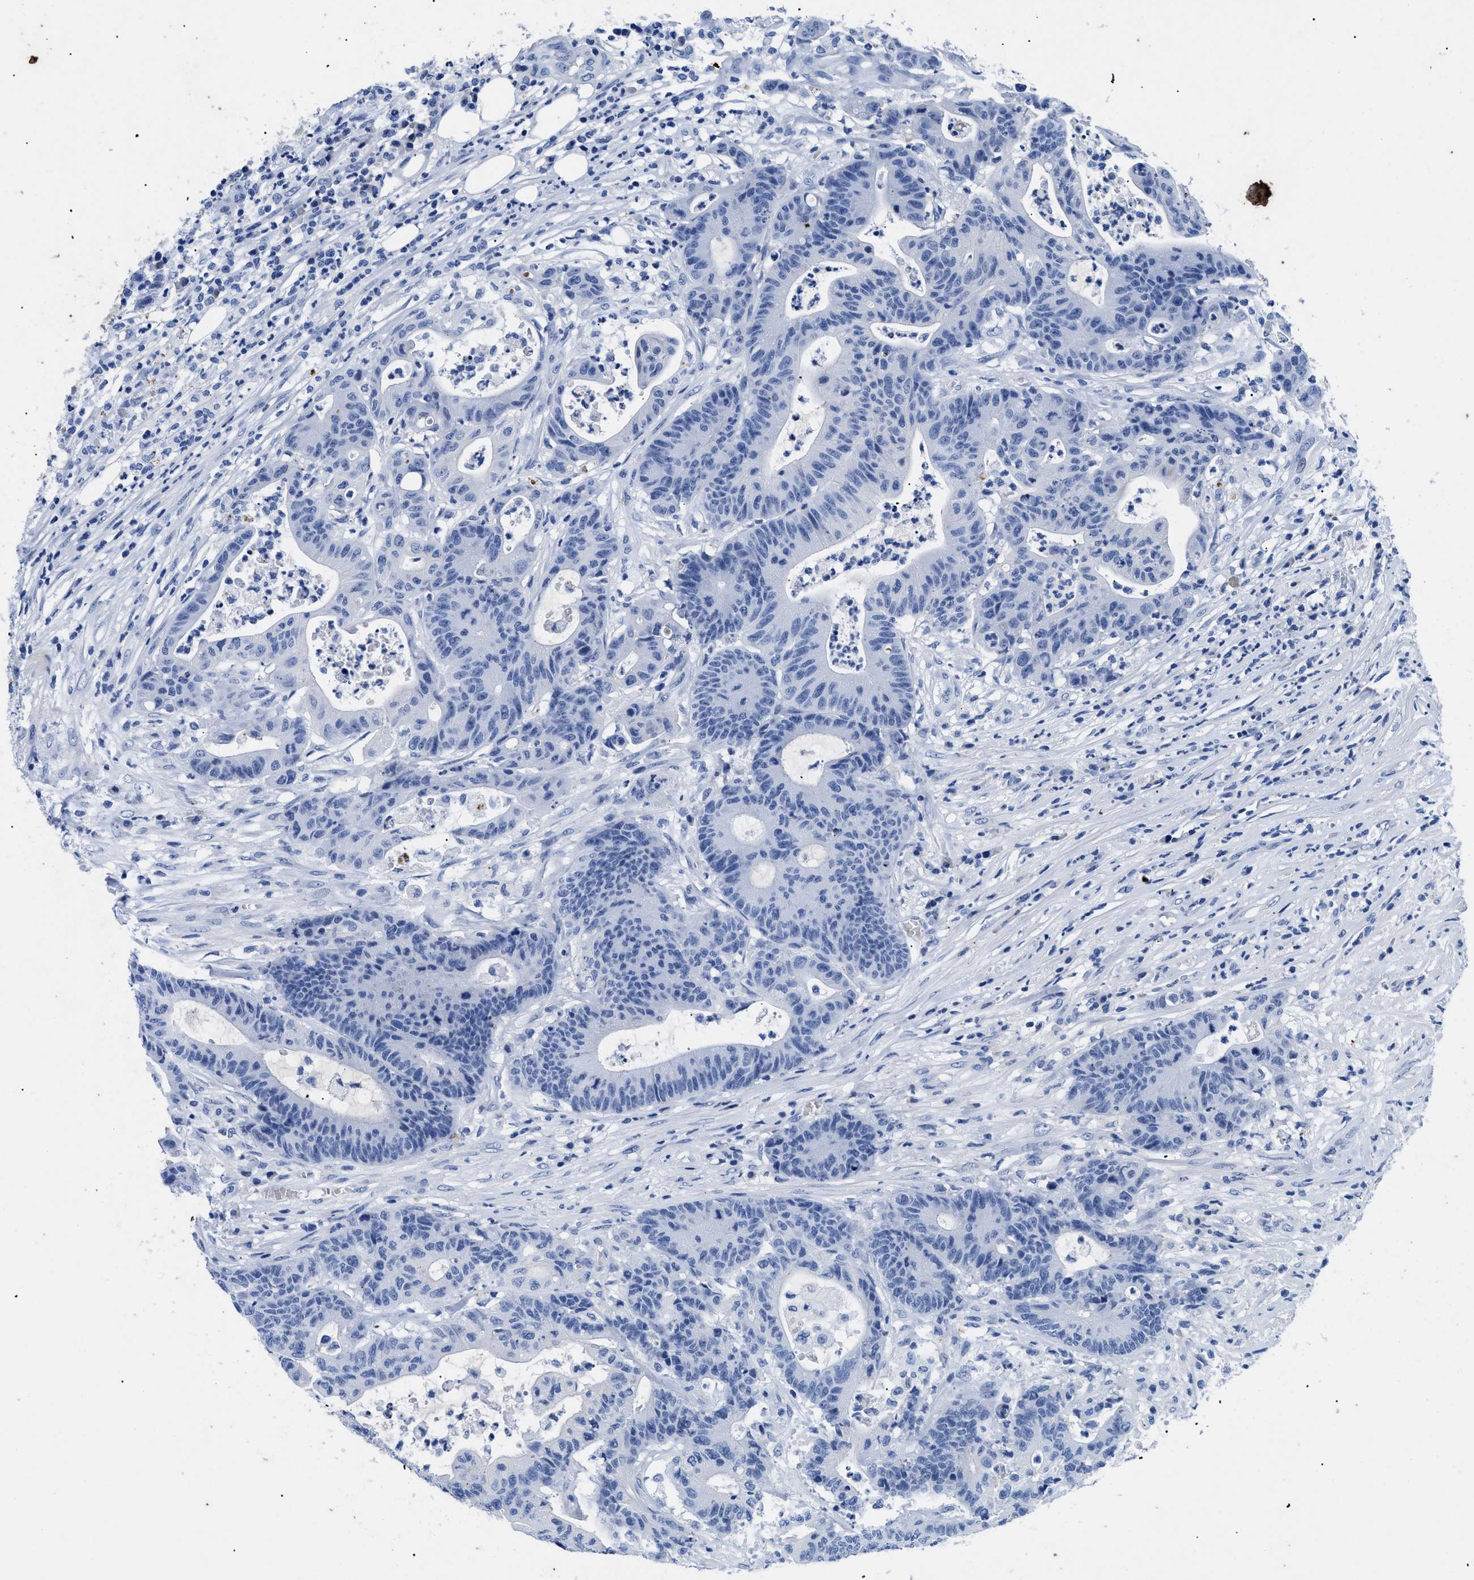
{"staining": {"intensity": "negative", "quantity": "none", "location": "none"}, "tissue": "colorectal cancer", "cell_type": "Tumor cells", "image_type": "cancer", "snomed": [{"axis": "morphology", "description": "Adenocarcinoma, NOS"}, {"axis": "topography", "description": "Colon"}], "caption": "Tumor cells show no significant expression in colorectal cancer (adenocarcinoma). (Brightfield microscopy of DAB (3,3'-diaminobenzidine) immunohistochemistry (IHC) at high magnification).", "gene": "TMEM68", "patient": {"sex": "female", "age": 84}}